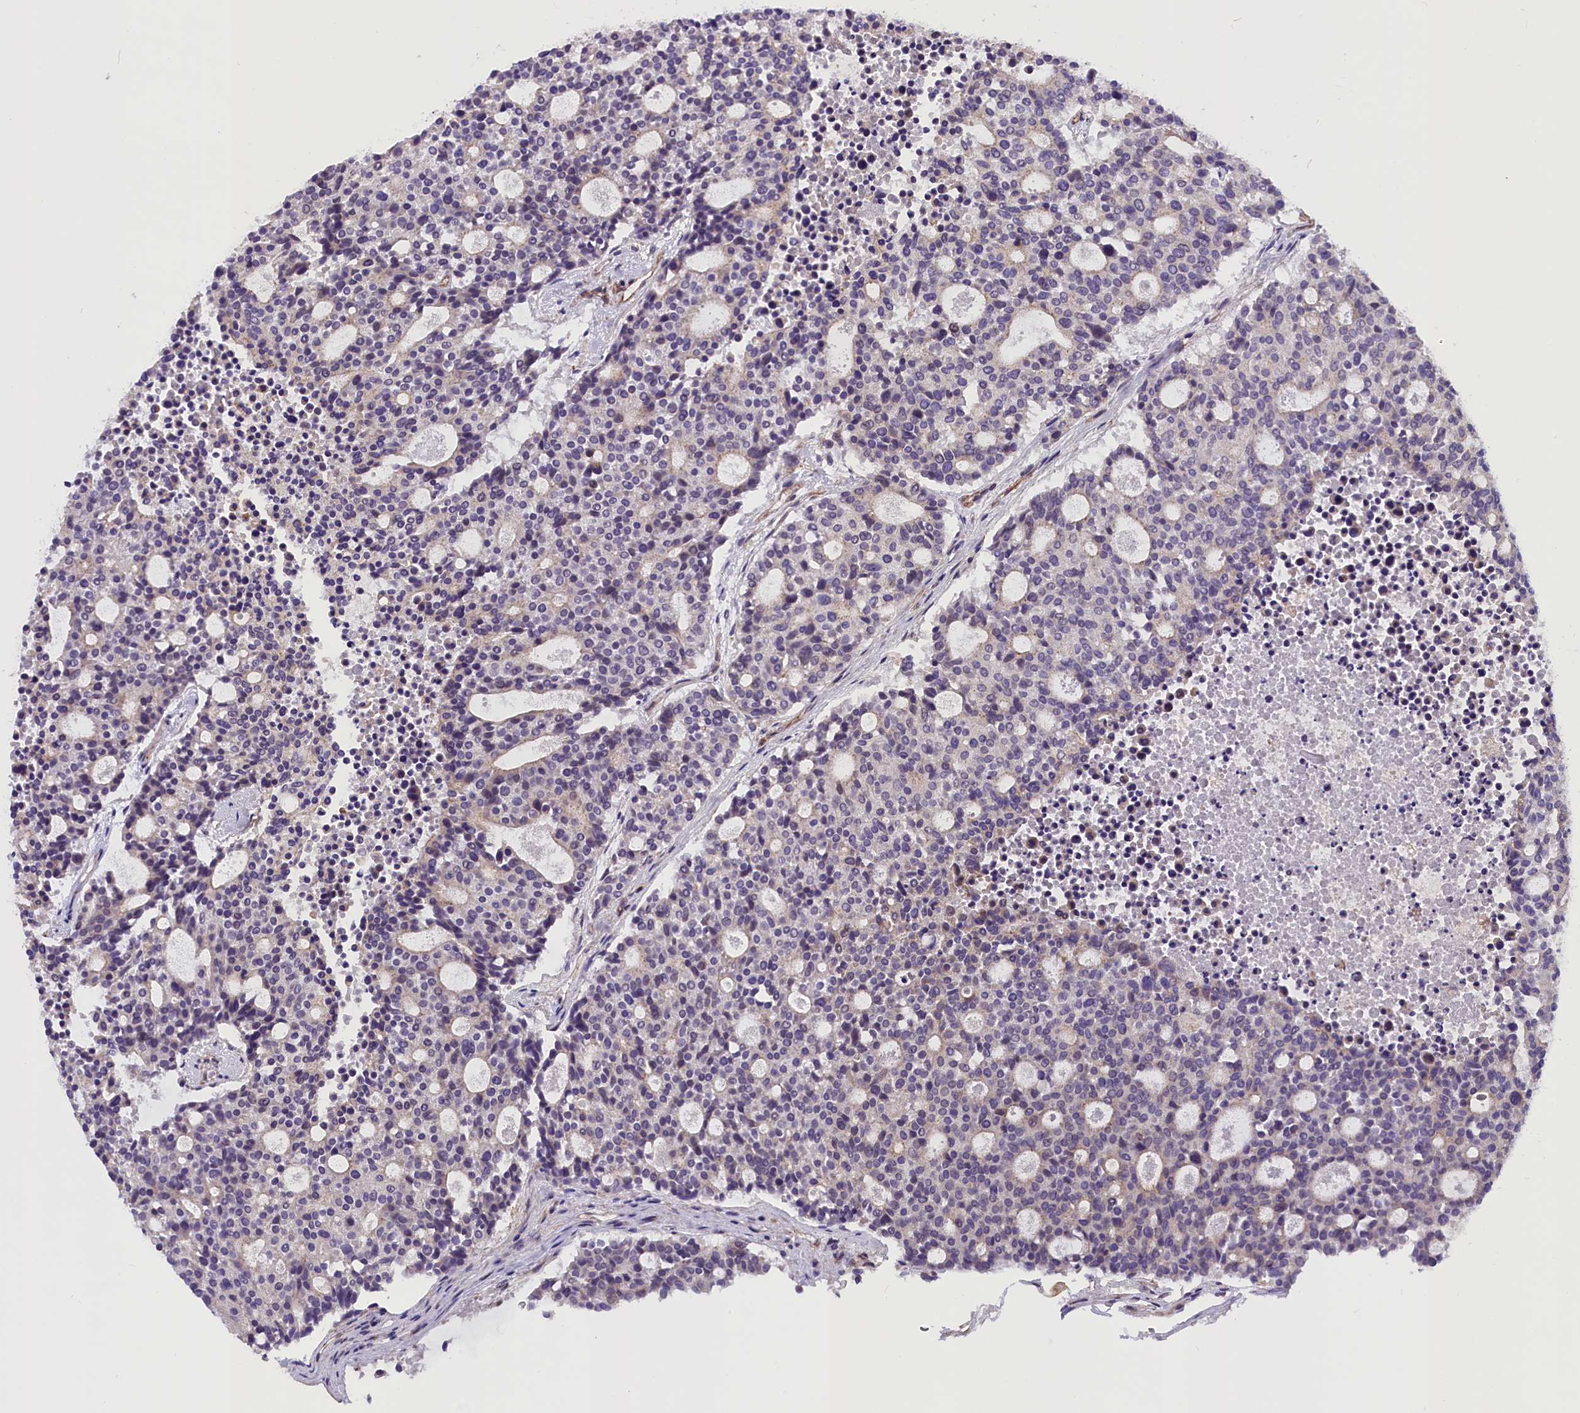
{"staining": {"intensity": "negative", "quantity": "none", "location": "none"}, "tissue": "carcinoid", "cell_type": "Tumor cells", "image_type": "cancer", "snomed": [{"axis": "morphology", "description": "Carcinoid, malignant, NOS"}, {"axis": "topography", "description": "Pancreas"}], "caption": "Carcinoid was stained to show a protein in brown. There is no significant expression in tumor cells.", "gene": "MED20", "patient": {"sex": "female", "age": 54}}